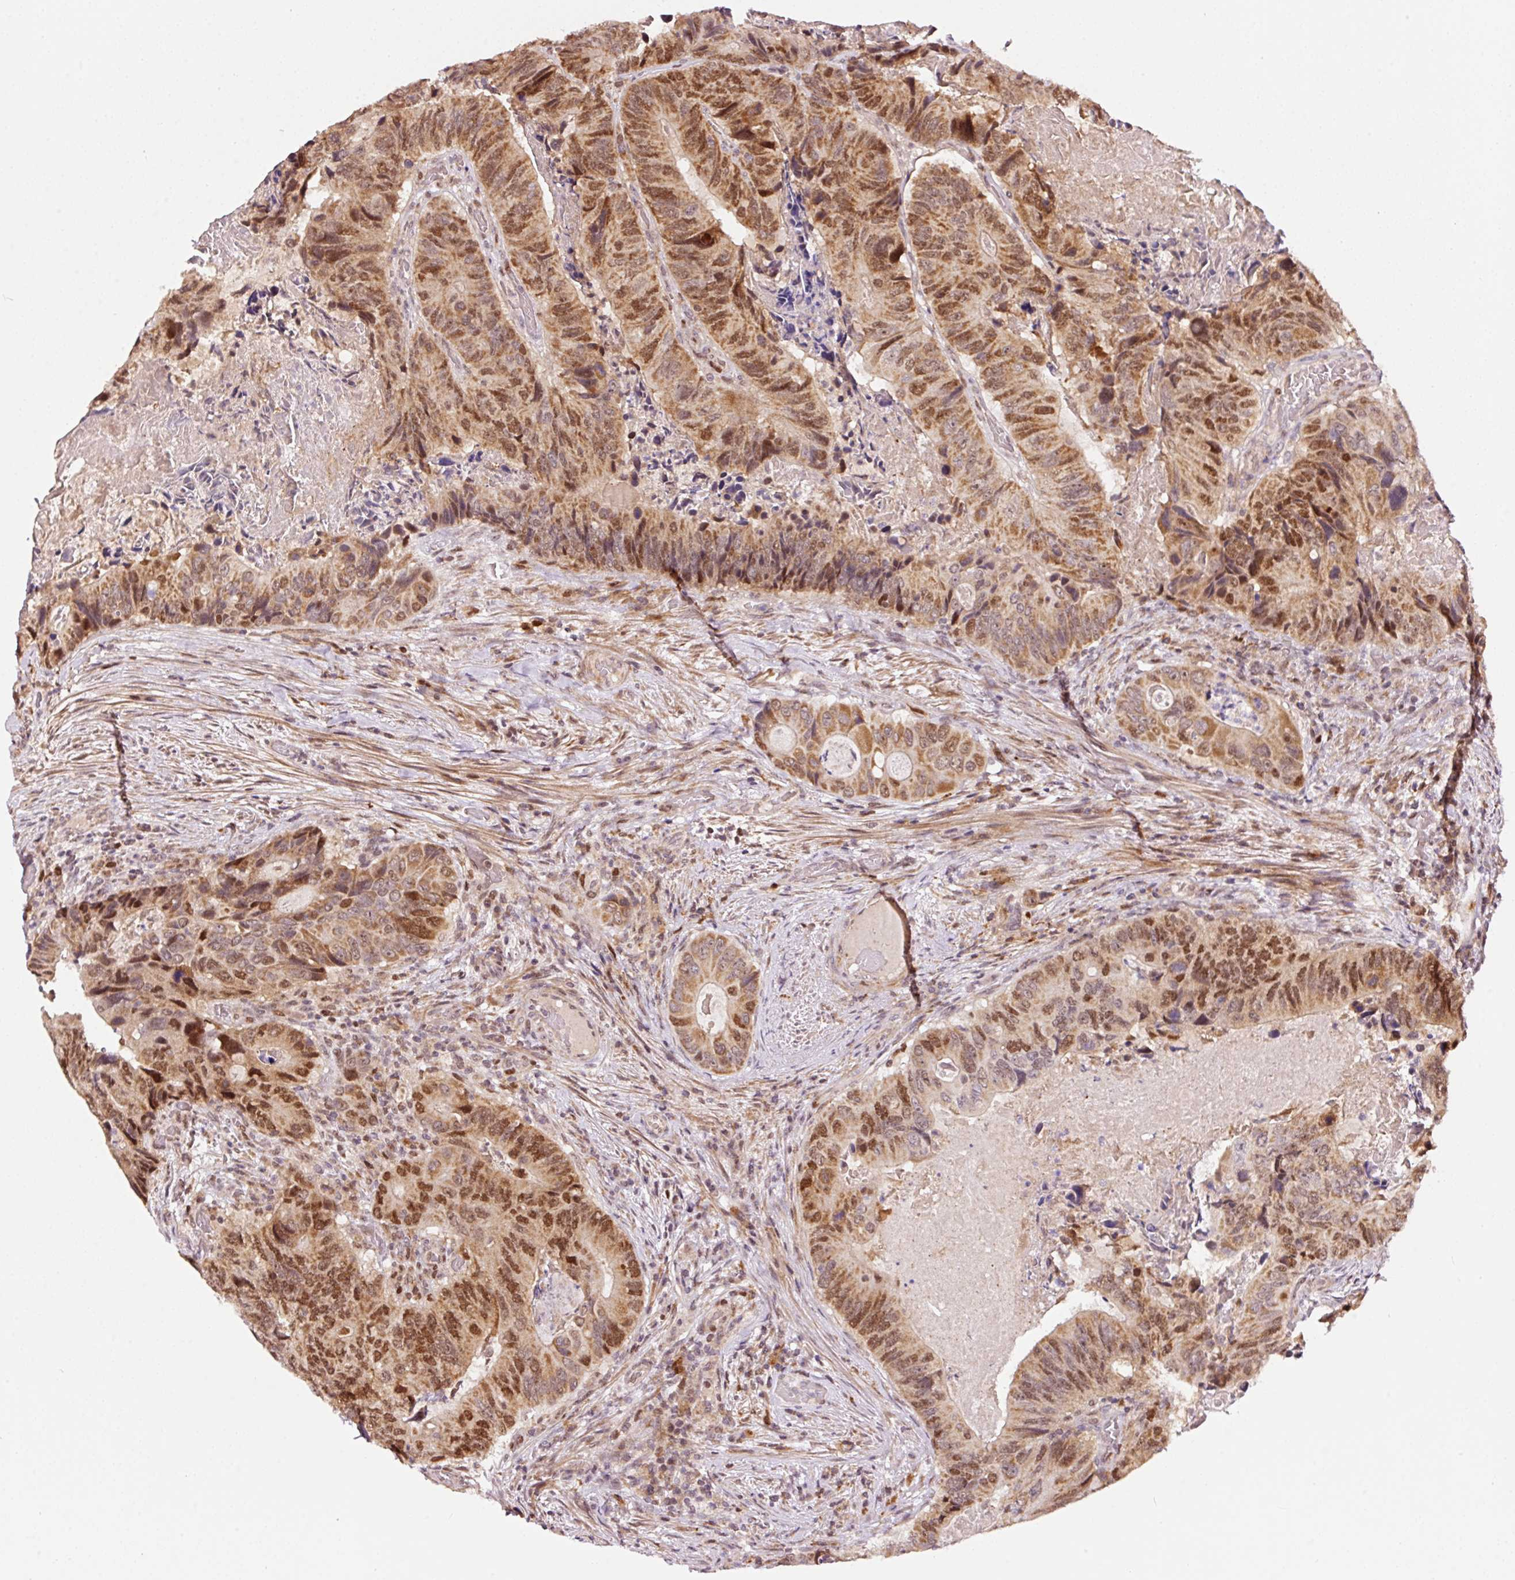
{"staining": {"intensity": "moderate", "quantity": ">75%", "location": "cytoplasmic/membranous,nuclear"}, "tissue": "colorectal cancer", "cell_type": "Tumor cells", "image_type": "cancer", "snomed": [{"axis": "morphology", "description": "Adenocarcinoma, NOS"}, {"axis": "topography", "description": "Colon"}], "caption": "Moderate cytoplasmic/membranous and nuclear expression is appreciated in about >75% of tumor cells in adenocarcinoma (colorectal).", "gene": "RFC4", "patient": {"sex": "male", "age": 84}}